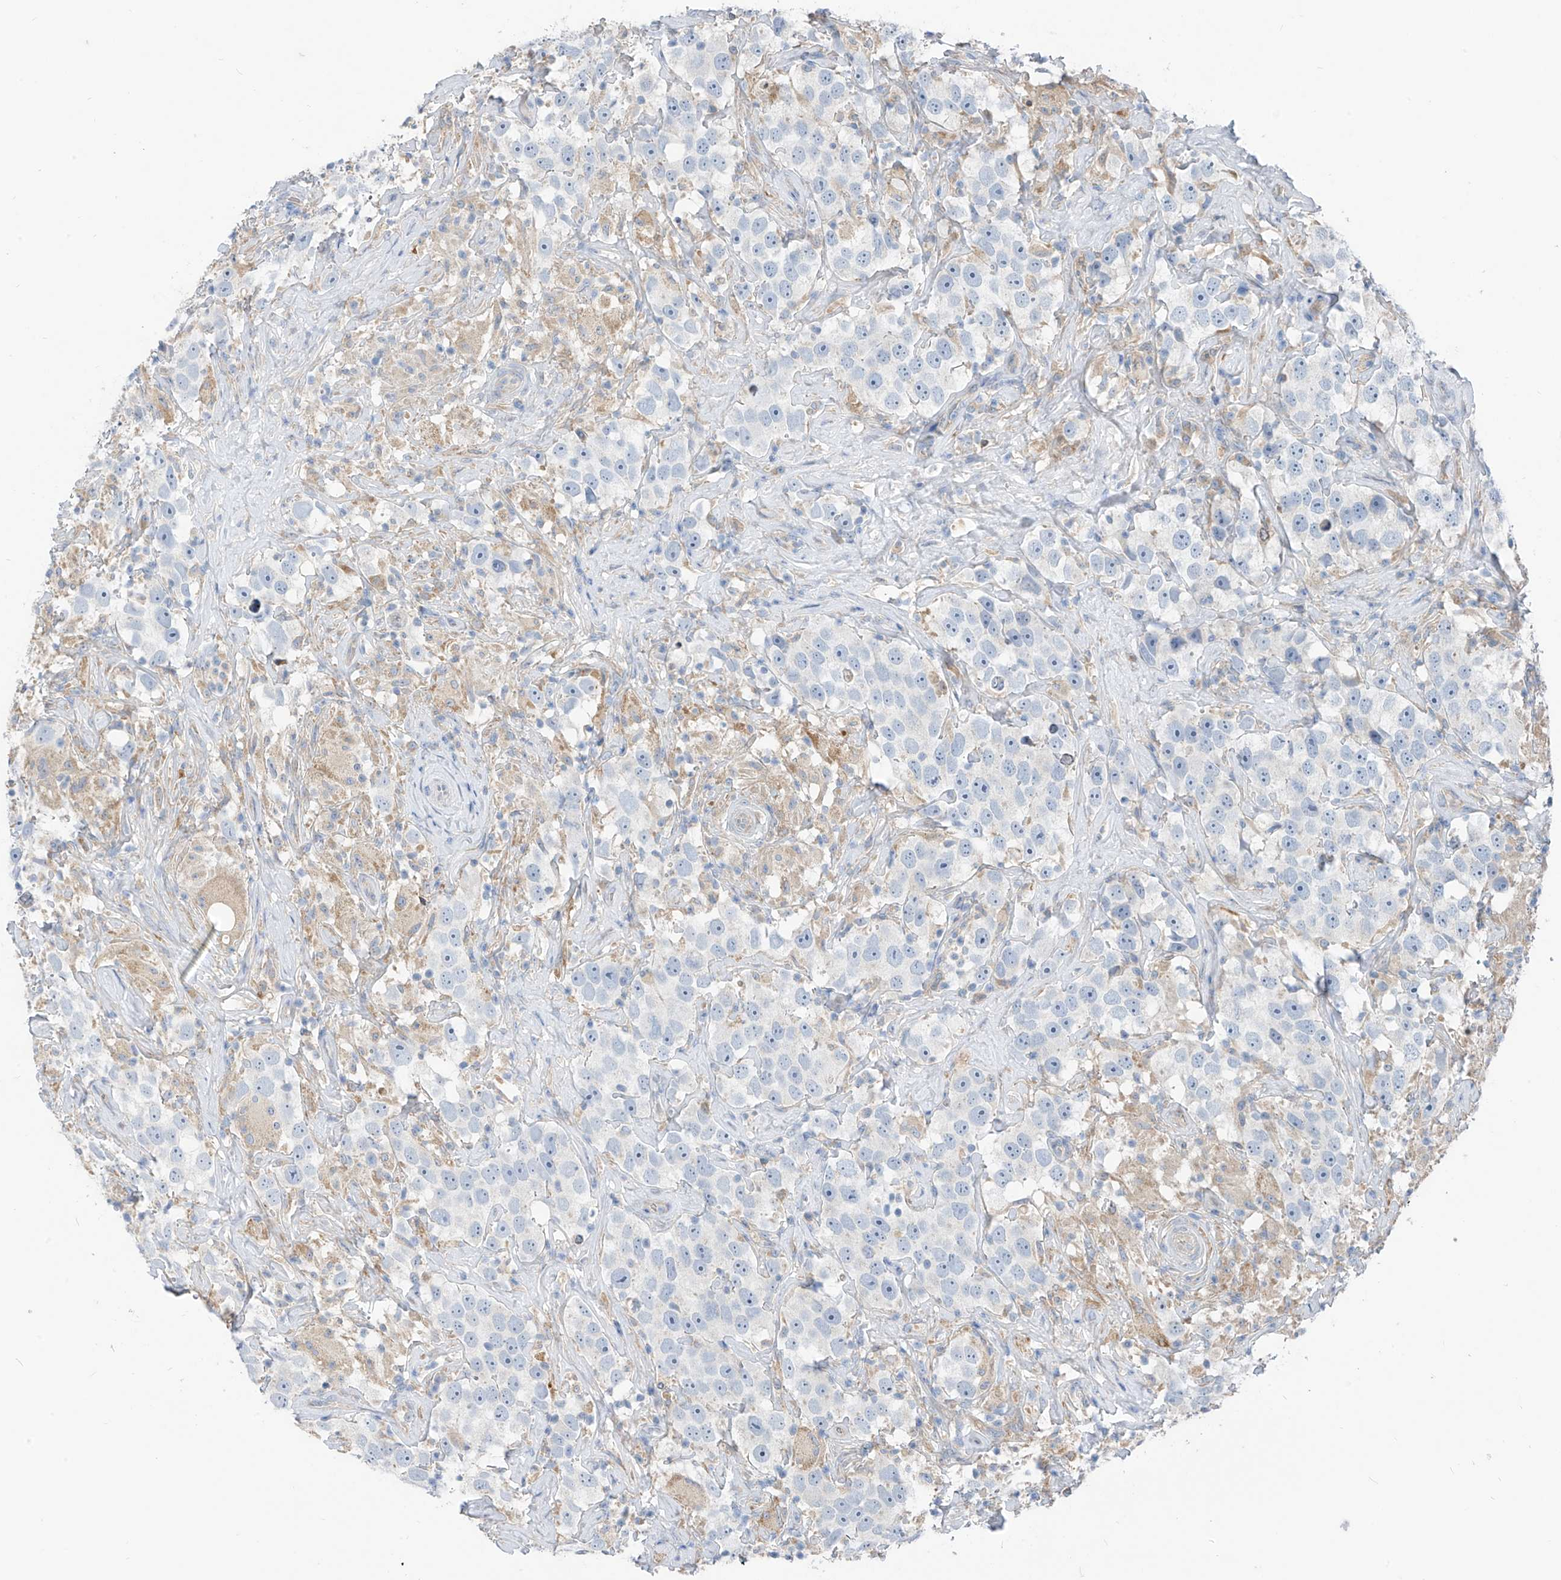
{"staining": {"intensity": "negative", "quantity": "none", "location": "none"}, "tissue": "testis cancer", "cell_type": "Tumor cells", "image_type": "cancer", "snomed": [{"axis": "morphology", "description": "Seminoma, NOS"}, {"axis": "topography", "description": "Testis"}], "caption": "Photomicrograph shows no protein positivity in tumor cells of testis seminoma tissue.", "gene": "LDAH", "patient": {"sex": "male", "age": 49}}